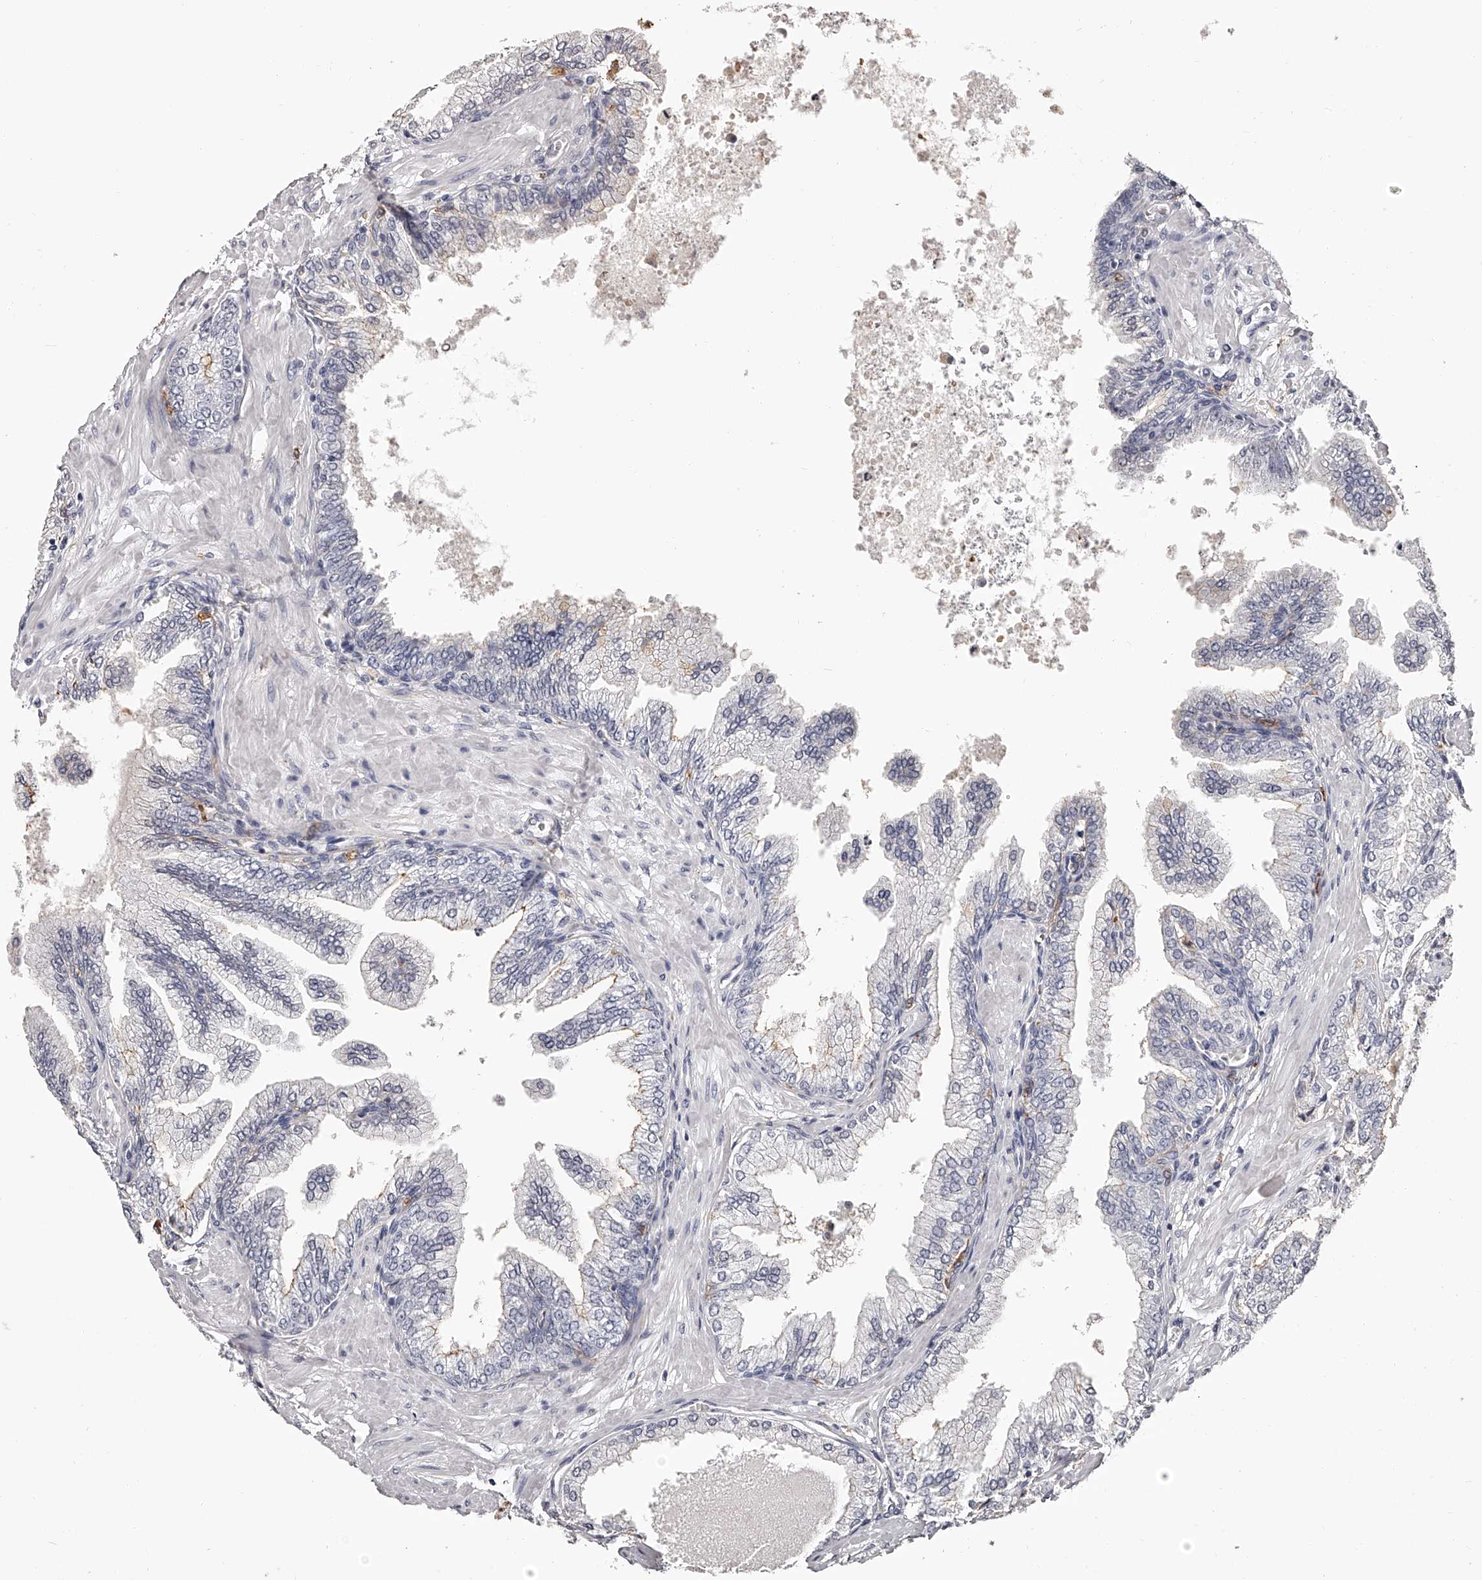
{"staining": {"intensity": "weak", "quantity": "<25%", "location": "cytoplasmic/membranous"}, "tissue": "prostate cancer", "cell_type": "Tumor cells", "image_type": "cancer", "snomed": [{"axis": "morphology", "description": "Adenocarcinoma, Low grade"}, {"axis": "topography", "description": "Prostate"}], "caption": "IHC of human prostate low-grade adenocarcinoma displays no expression in tumor cells. The staining was performed using DAB (3,3'-diaminobenzidine) to visualize the protein expression in brown, while the nuclei were stained in blue with hematoxylin (Magnification: 20x).", "gene": "PACSIN1", "patient": {"sex": "male", "age": 63}}